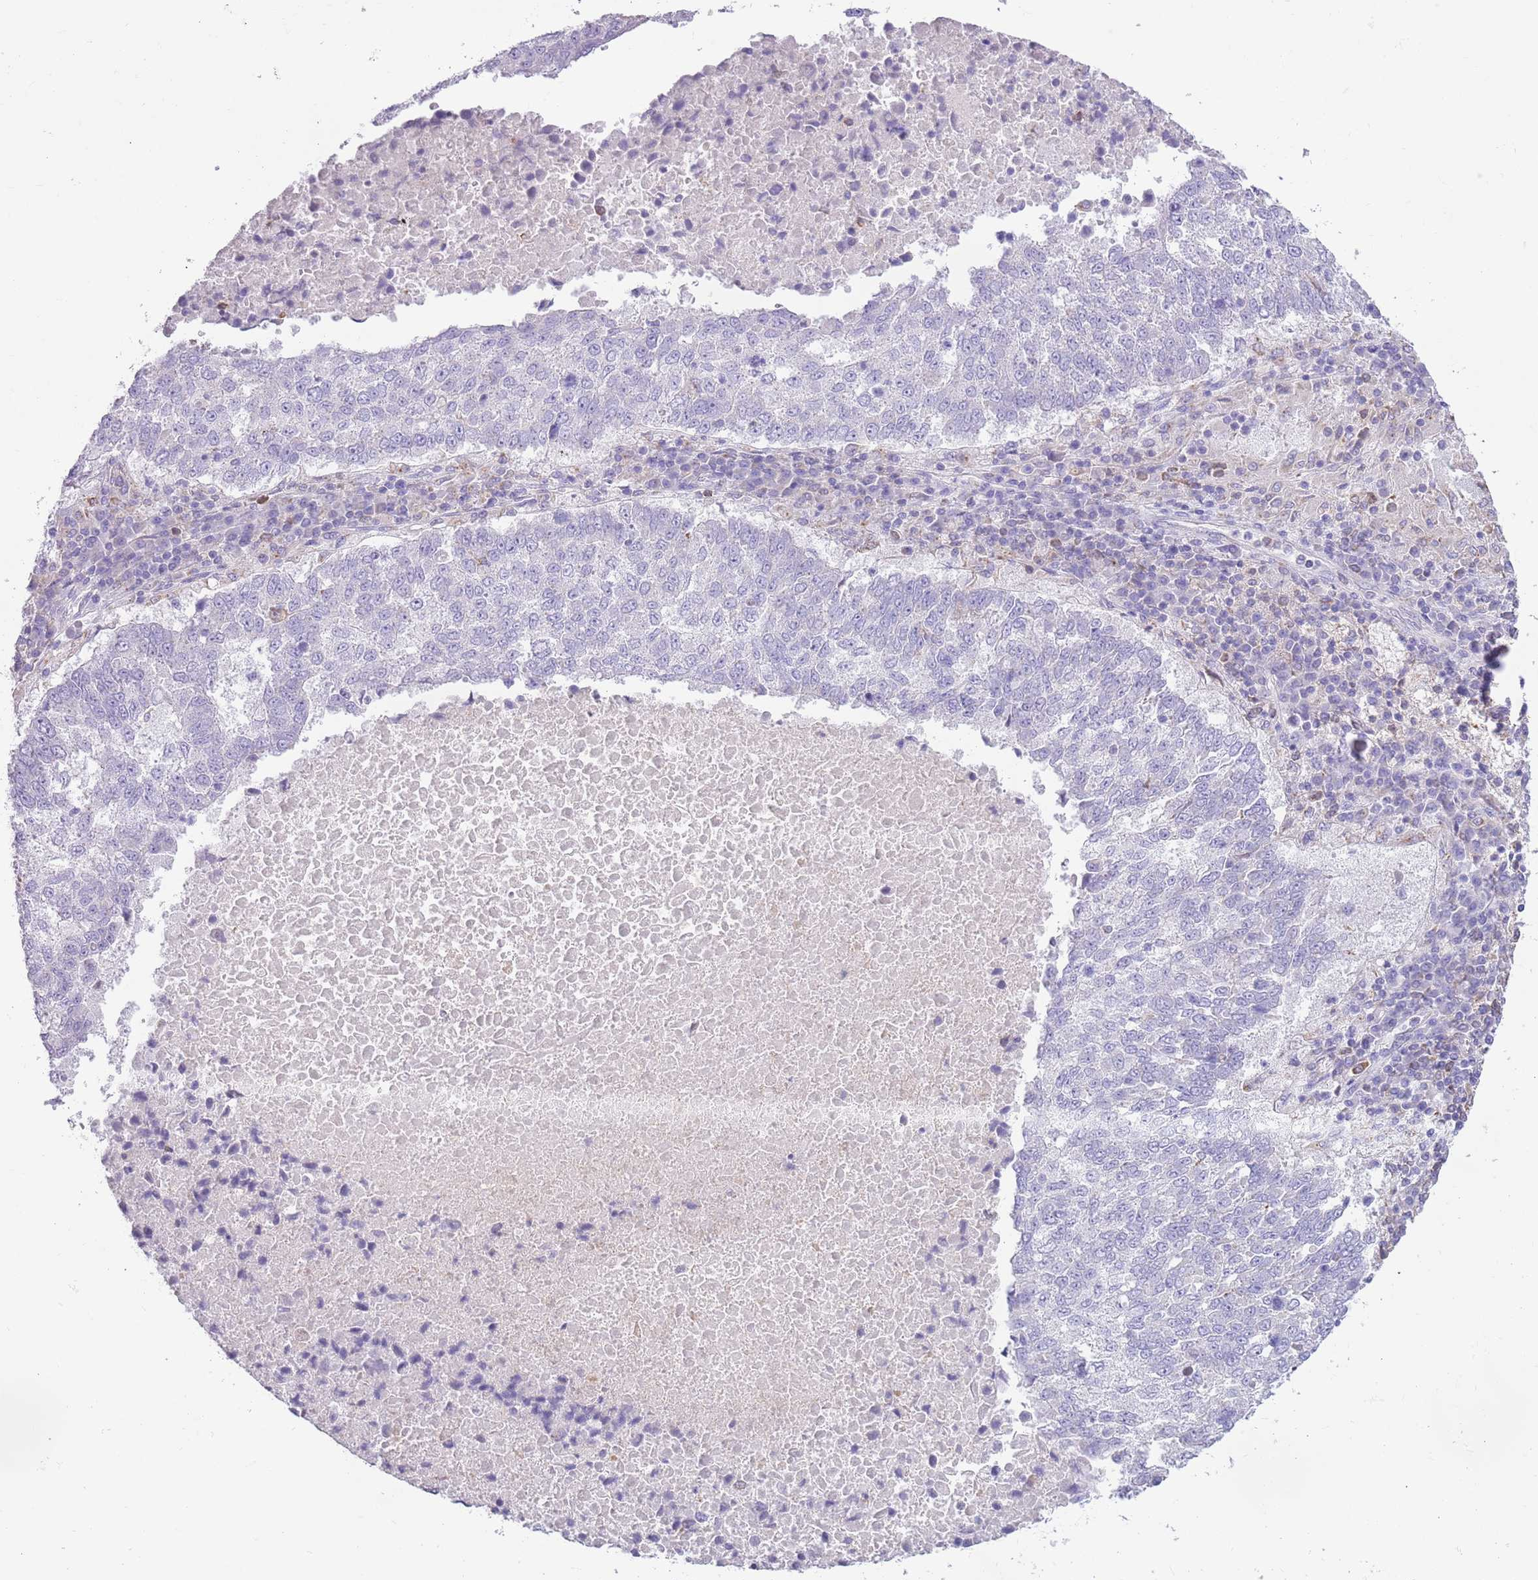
{"staining": {"intensity": "negative", "quantity": "none", "location": "none"}, "tissue": "lung cancer", "cell_type": "Tumor cells", "image_type": "cancer", "snomed": [{"axis": "morphology", "description": "Squamous cell carcinoma, NOS"}, {"axis": "topography", "description": "Lung"}], "caption": "Micrograph shows no significant protein expression in tumor cells of squamous cell carcinoma (lung).", "gene": "ZNF697", "patient": {"sex": "male", "age": 73}}